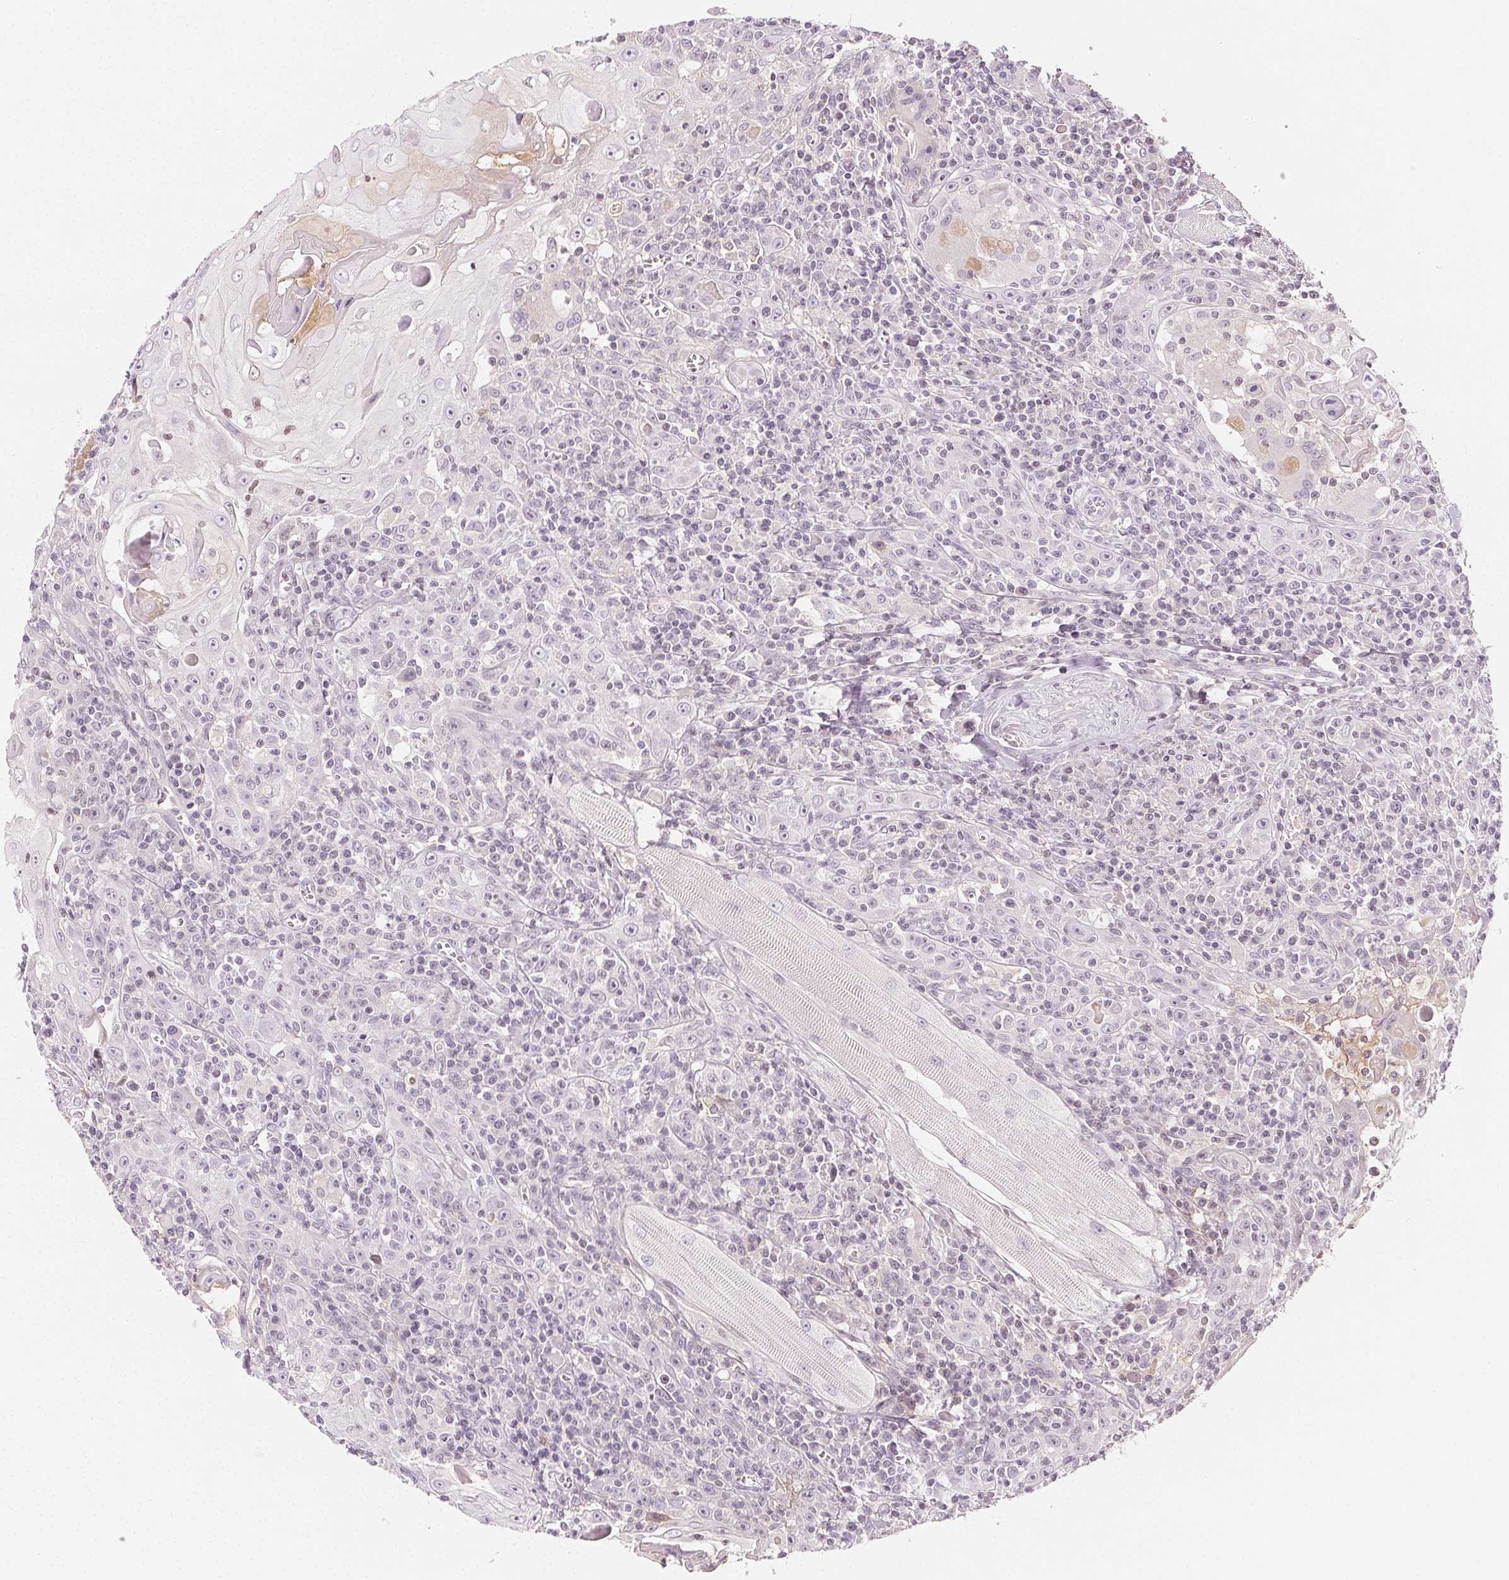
{"staining": {"intensity": "negative", "quantity": "none", "location": "none"}, "tissue": "head and neck cancer", "cell_type": "Tumor cells", "image_type": "cancer", "snomed": [{"axis": "morphology", "description": "Squamous cell carcinoma, NOS"}, {"axis": "topography", "description": "Head-Neck"}], "caption": "Protein analysis of head and neck cancer (squamous cell carcinoma) reveals no significant expression in tumor cells.", "gene": "AFM", "patient": {"sex": "male", "age": 52}}